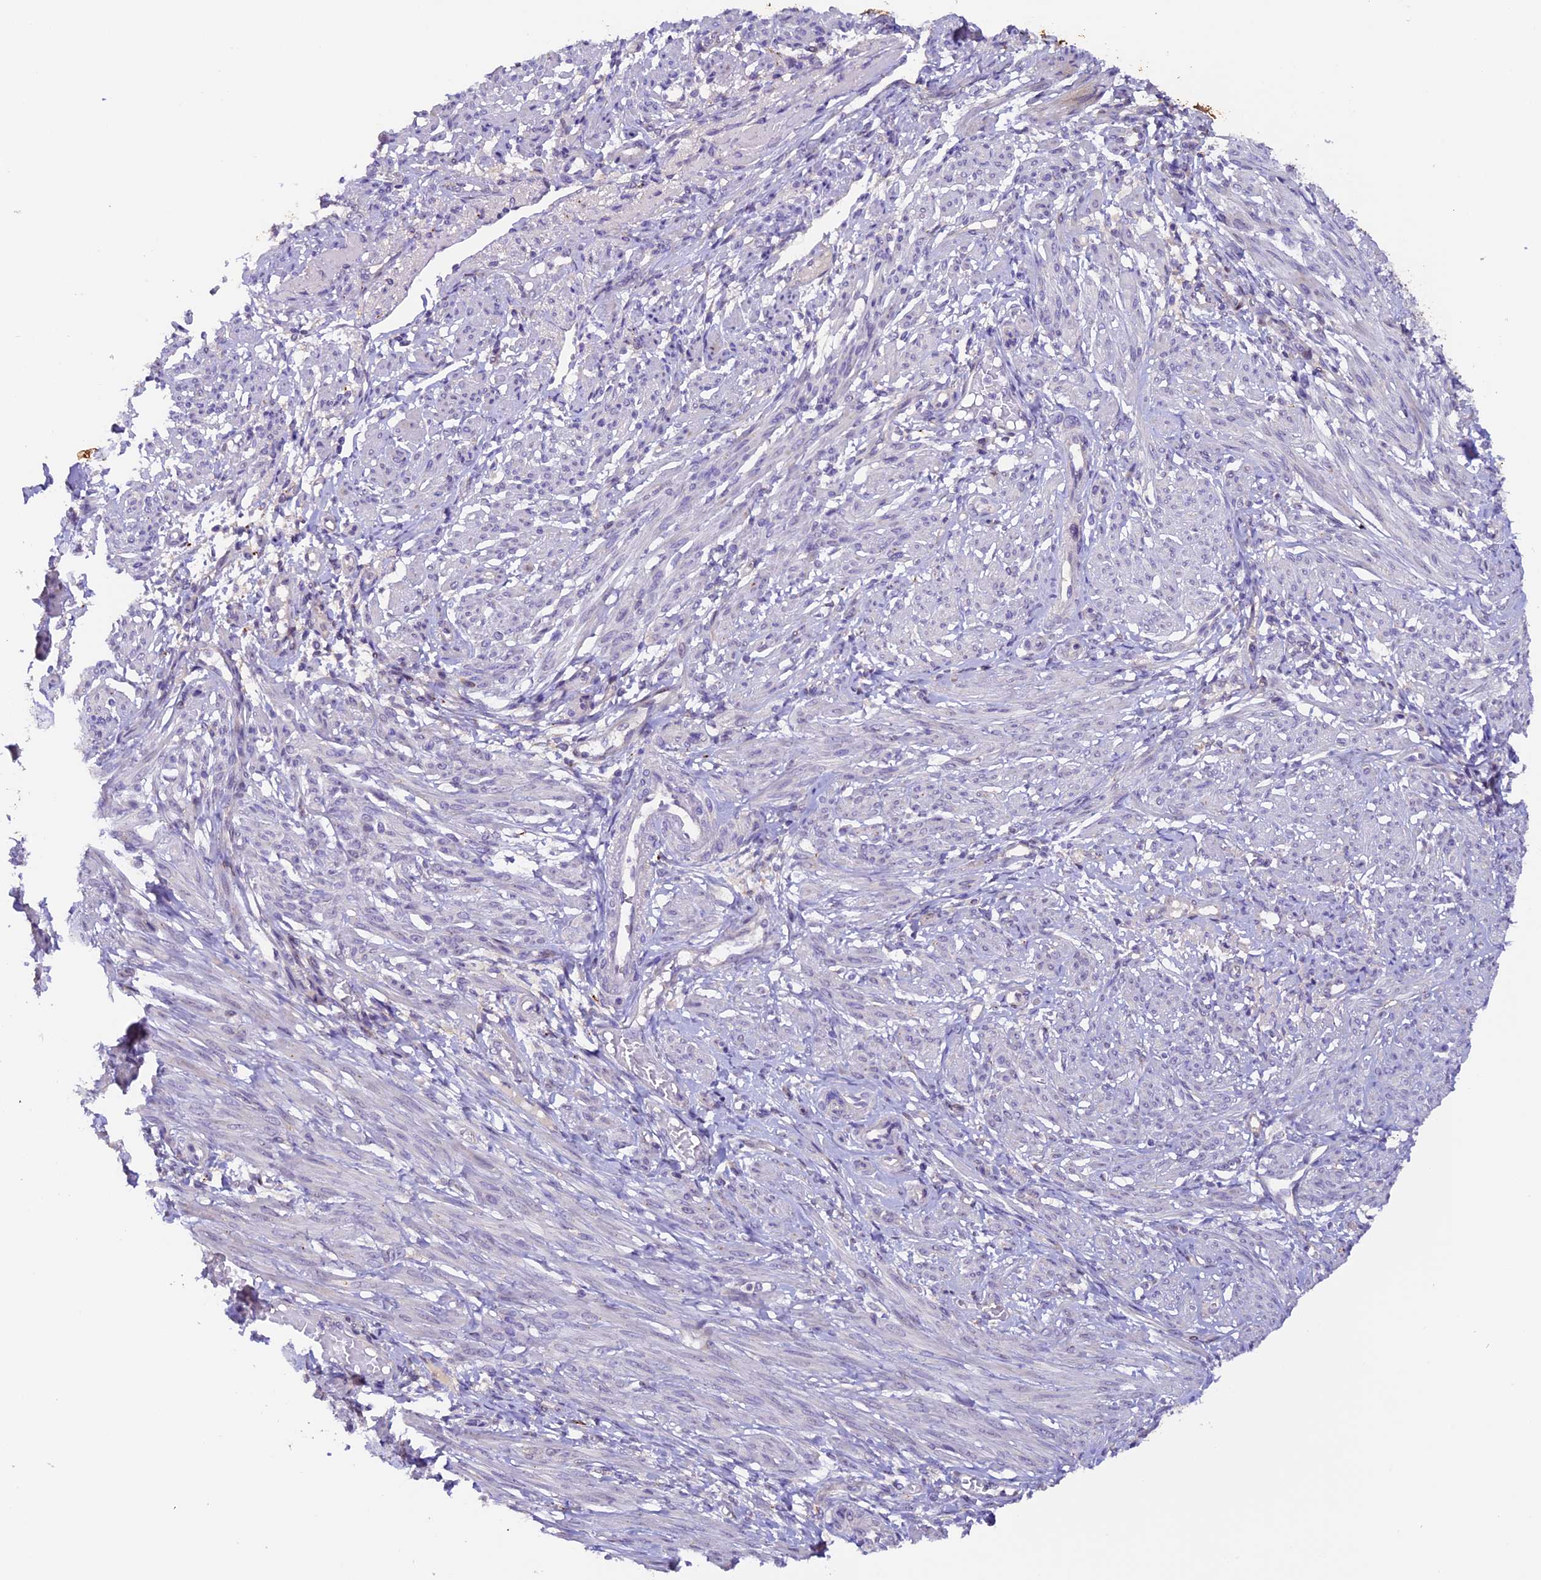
{"staining": {"intensity": "negative", "quantity": "none", "location": "none"}, "tissue": "smooth muscle", "cell_type": "Smooth muscle cells", "image_type": "normal", "snomed": [{"axis": "morphology", "description": "Normal tissue, NOS"}, {"axis": "topography", "description": "Smooth muscle"}], "caption": "The image displays no staining of smooth muscle cells in benign smooth muscle. (DAB (3,3'-diaminobenzidine) IHC visualized using brightfield microscopy, high magnification).", "gene": "NCK2", "patient": {"sex": "female", "age": 39}}